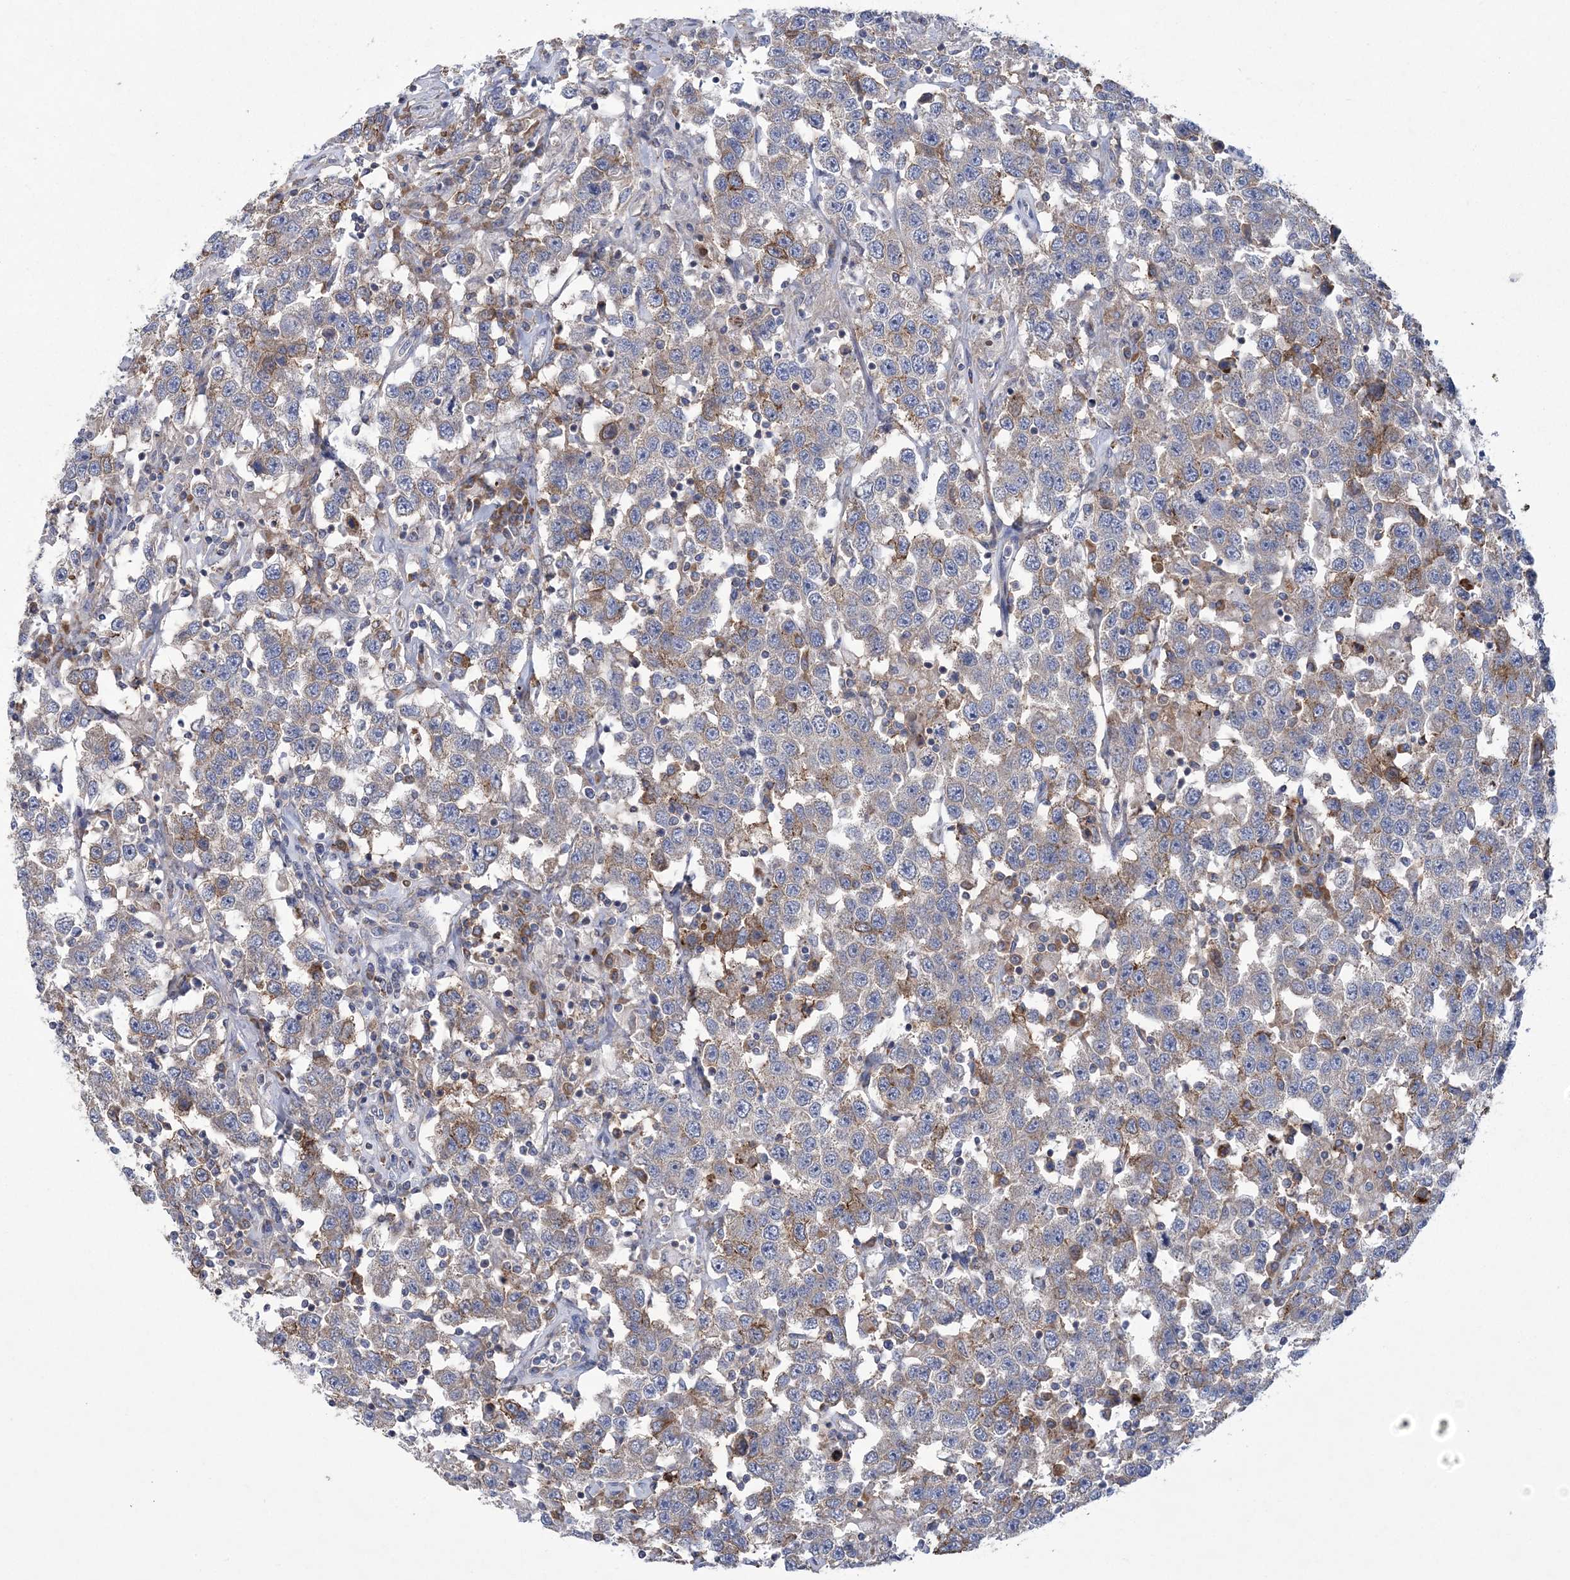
{"staining": {"intensity": "moderate", "quantity": "<25%", "location": "cytoplasmic/membranous"}, "tissue": "testis cancer", "cell_type": "Tumor cells", "image_type": "cancer", "snomed": [{"axis": "morphology", "description": "Seminoma, NOS"}, {"axis": "topography", "description": "Testis"}], "caption": "Moderate cytoplasmic/membranous protein positivity is appreciated in about <25% of tumor cells in testis cancer (seminoma). (DAB (3,3'-diaminobenzidine) IHC, brown staining for protein, blue staining for nuclei).", "gene": "ARSJ", "patient": {"sex": "male", "age": 41}}